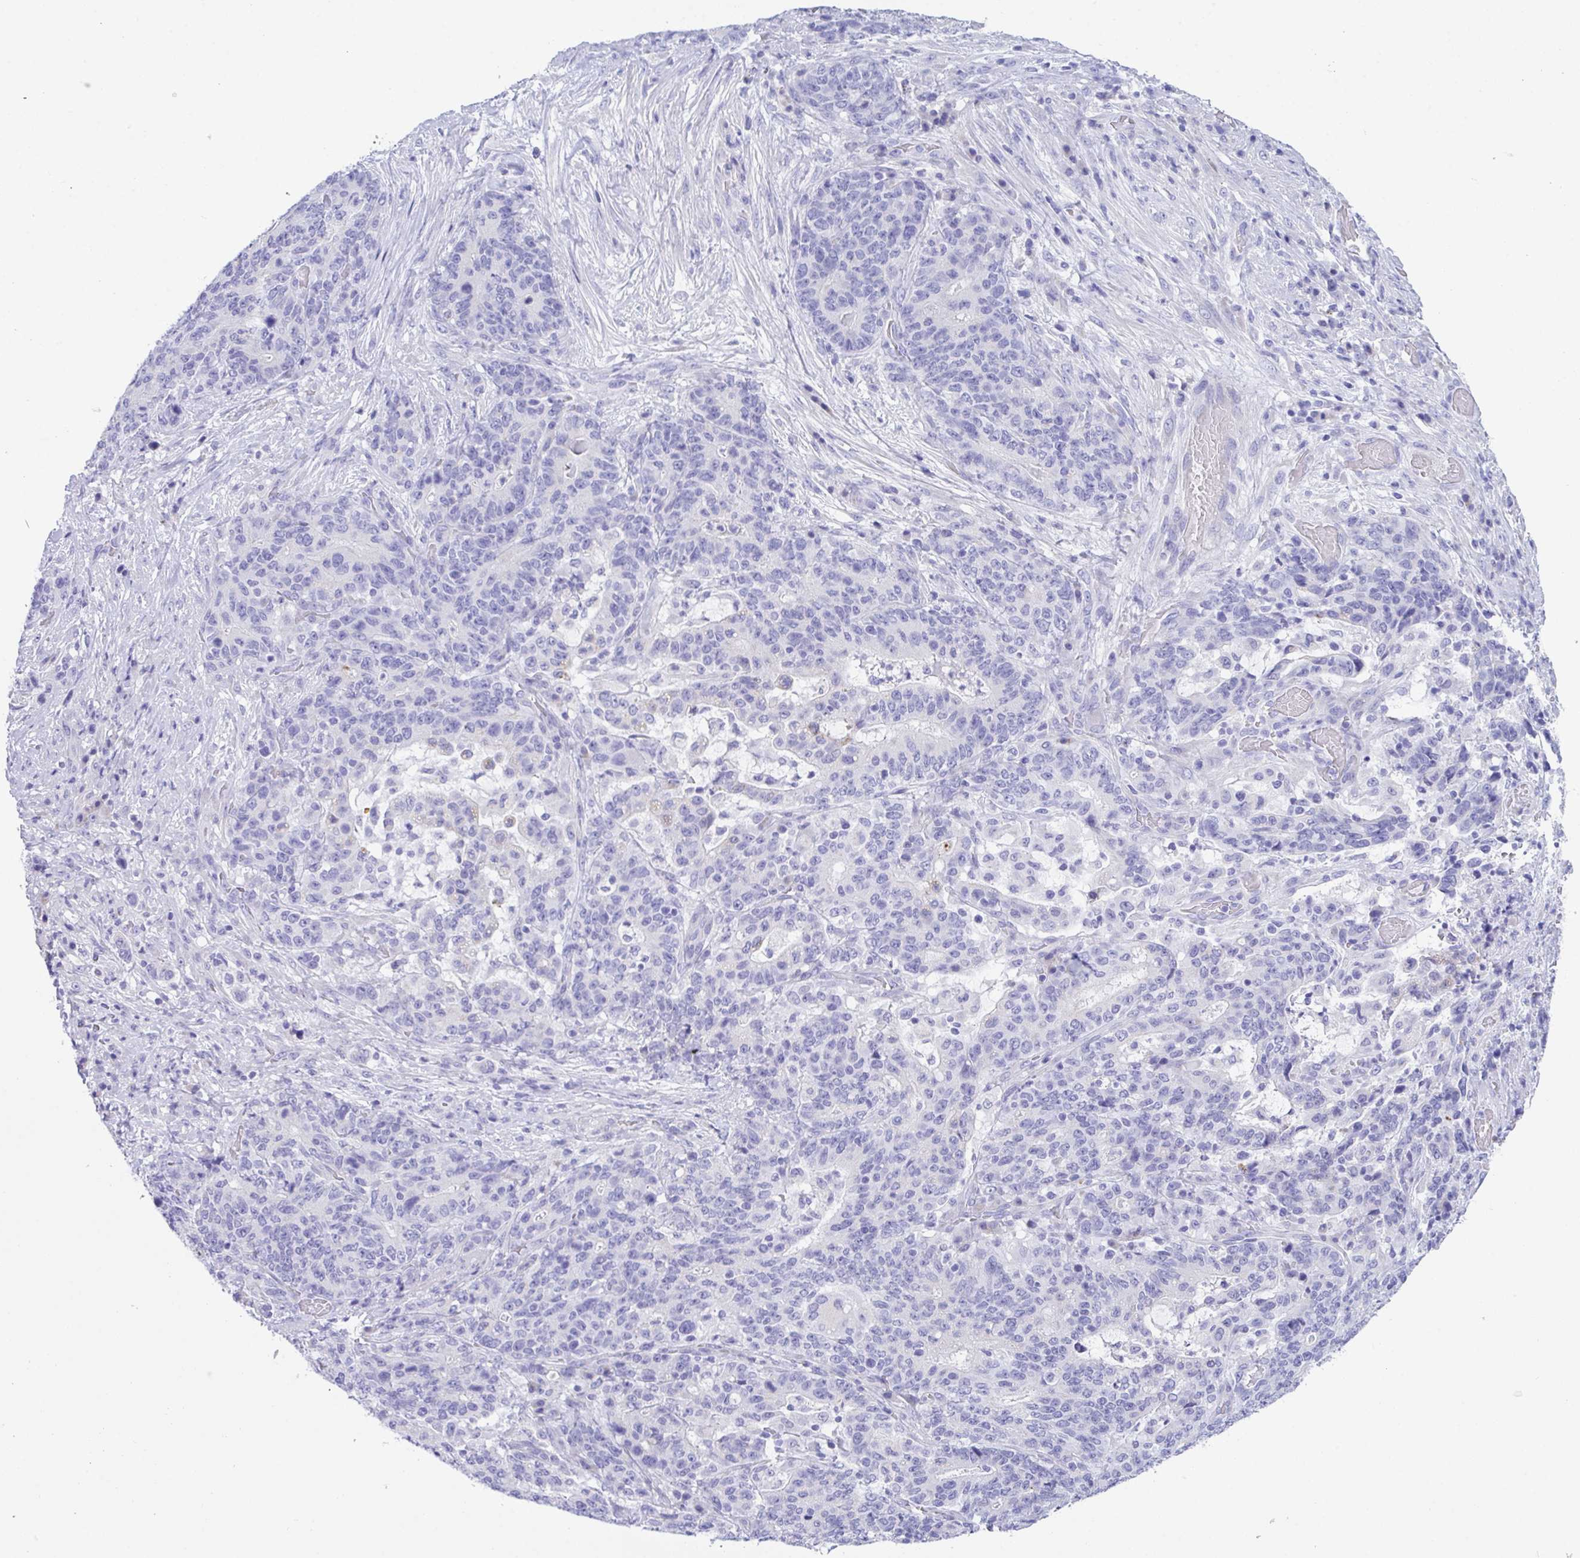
{"staining": {"intensity": "negative", "quantity": "none", "location": "none"}, "tissue": "stomach cancer", "cell_type": "Tumor cells", "image_type": "cancer", "snomed": [{"axis": "morphology", "description": "Normal tissue, NOS"}, {"axis": "morphology", "description": "Adenocarcinoma, NOS"}, {"axis": "topography", "description": "Stomach"}], "caption": "This is a image of immunohistochemistry staining of adenocarcinoma (stomach), which shows no staining in tumor cells.", "gene": "TMEM106B", "patient": {"sex": "female", "age": 64}}